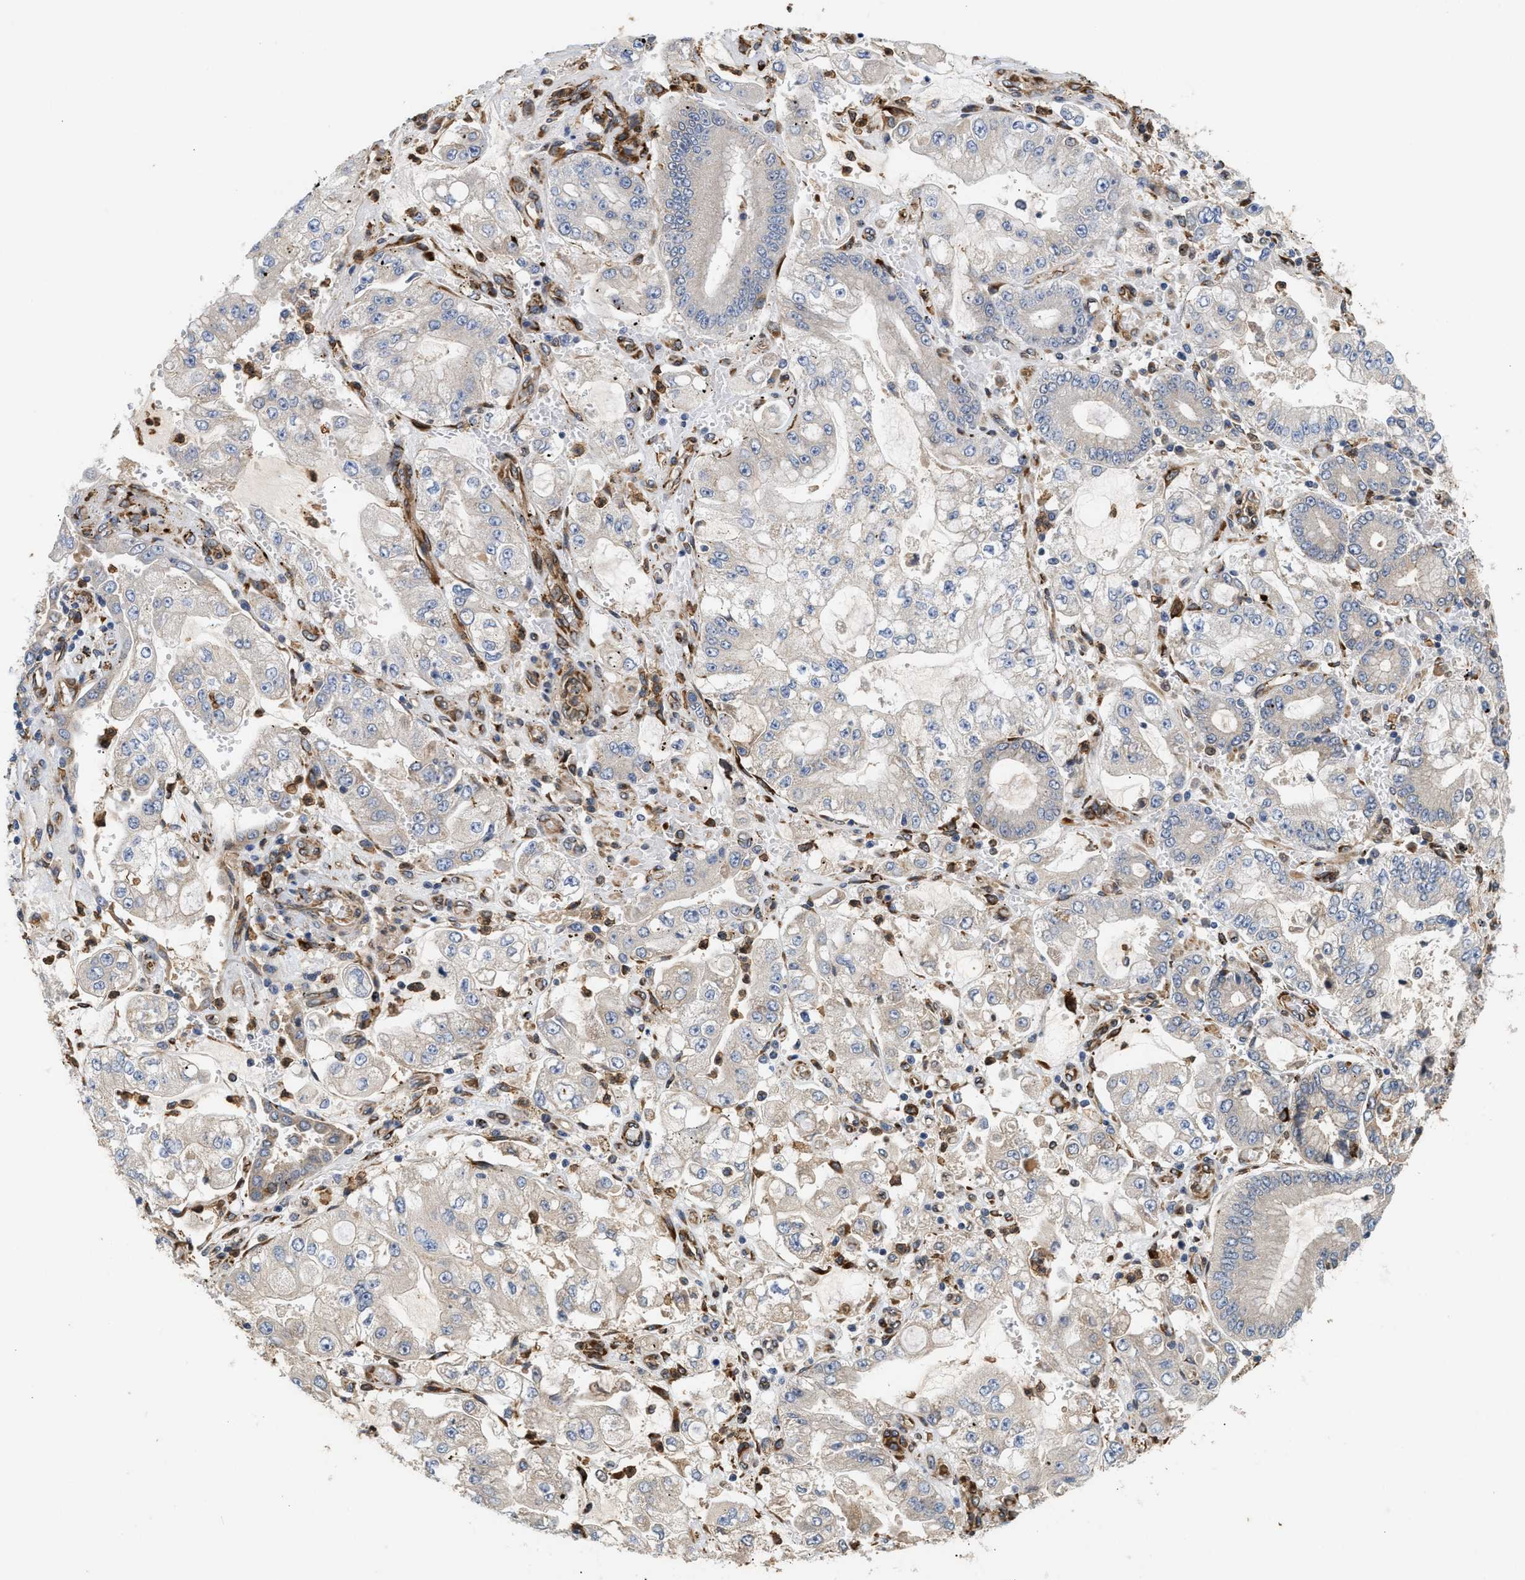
{"staining": {"intensity": "negative", "quantity": "none", "location": "none"}, "tissue": "stomach cancer", "cell_type": "Tumor cells", "image_type": "cancer", "snomed": [{"axis": "morphology", "description": "Adenocarcinoma, NOS"}, {"axis": "topography", "description": "Stomach"}], "caption": "The immunohistochemistry (IHC) photomicrograph has no significant expression in tumor cells of stomach adenocarcinoma tissue.", "gene": "PLCD1", "patient": {"sex": "male", "age": 76}}